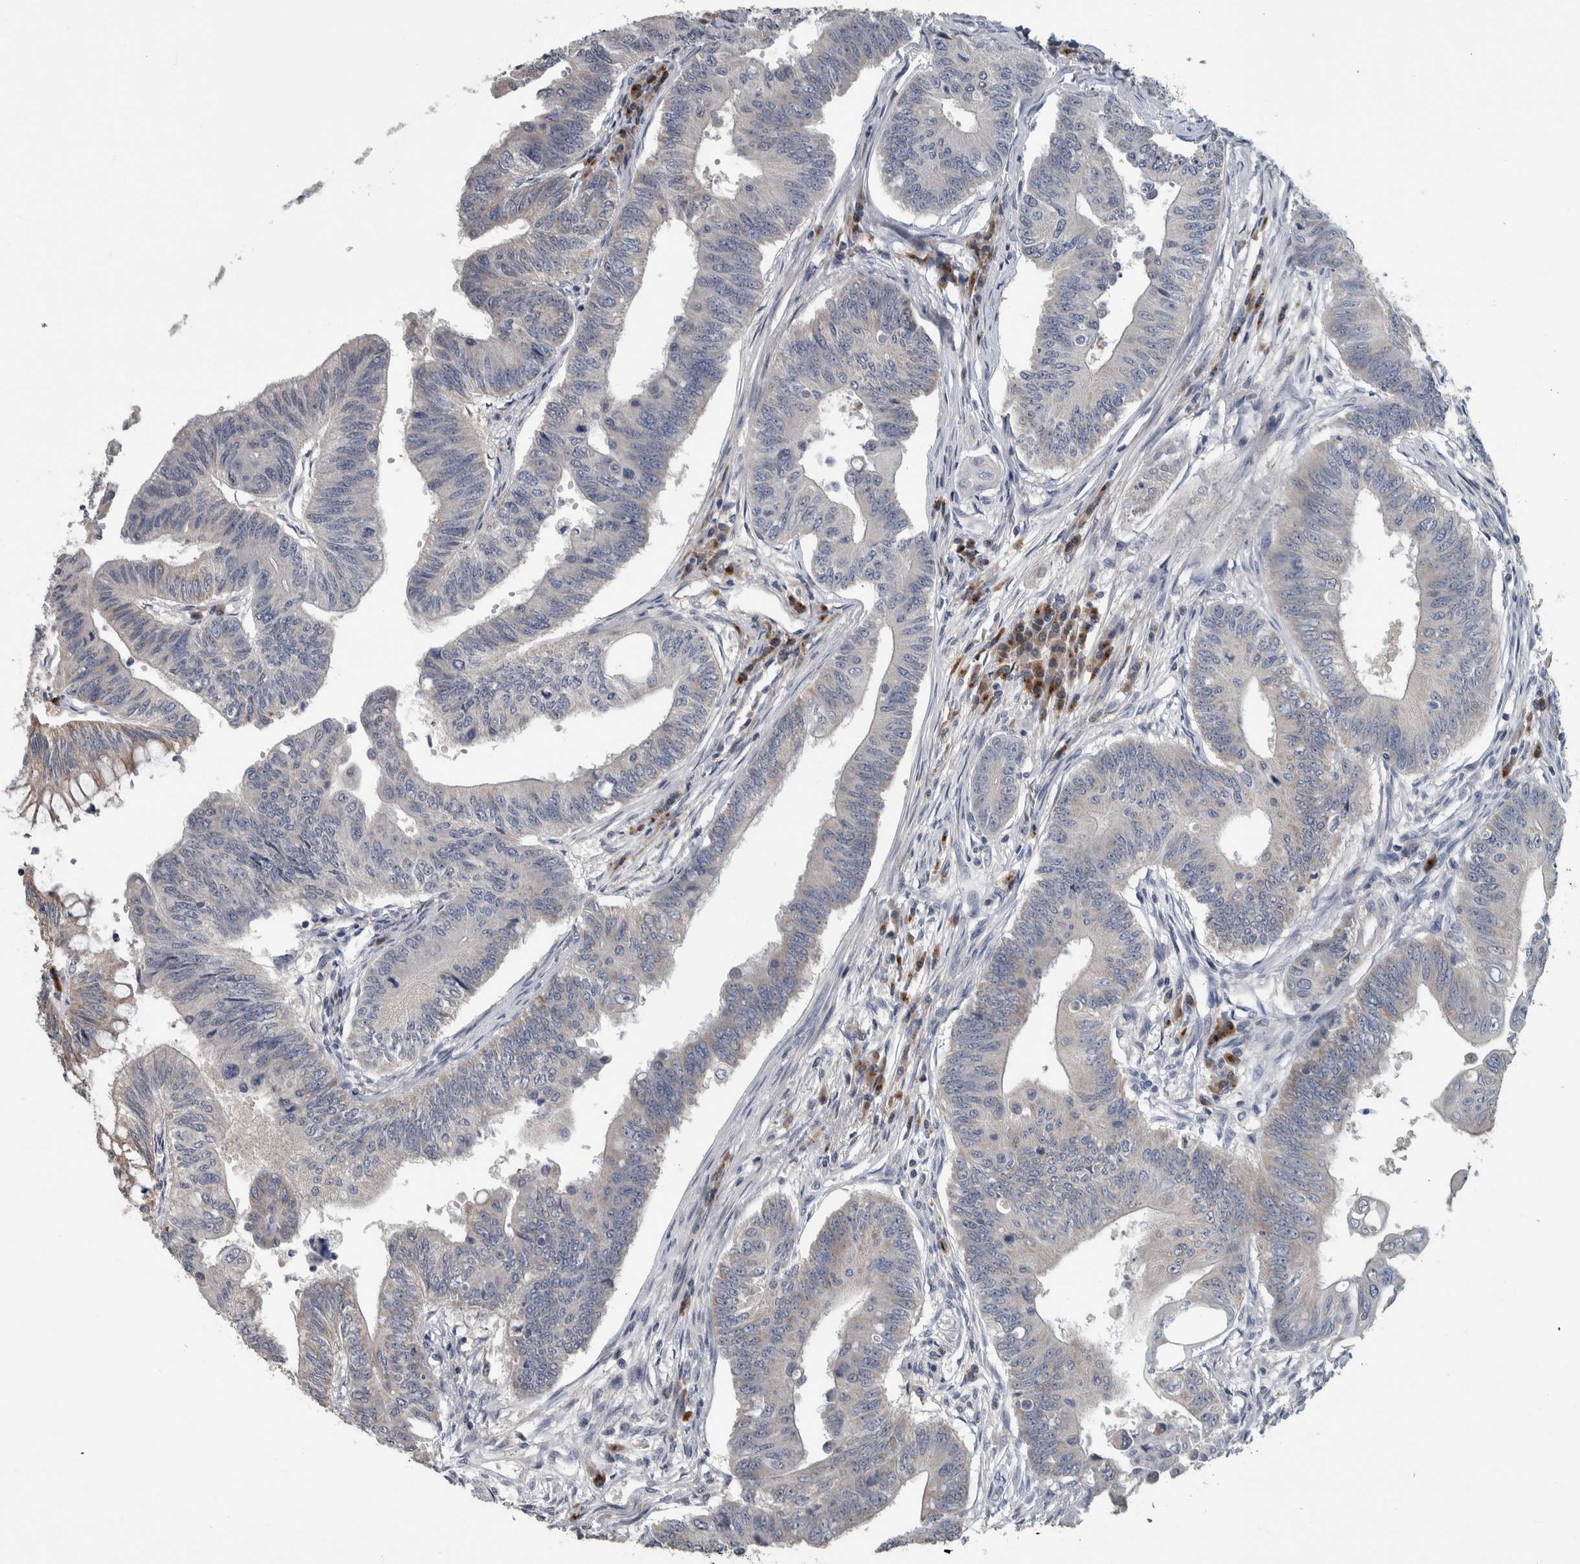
{"staining": {"intensity": "negative", "quantity": "none", "location": "none"}, "tissue": "colorectal cancer", "cell_type": "Tumor cells", "image_type": "cancer", "snomed": [{"axis": "morphology", "description": "Adenoma, NOS"}, {"axis": "morphology", "description": "Adenocarcinoma, NOS"}, {"axis": "topography", "description": "Colon"}], "caption": "Tumor cells are negative for brown protein staining in colorectal cancer (adenocarcinoma).", "gene": "CAVIN4", "patient": {"sex": "male", "age": 79}}